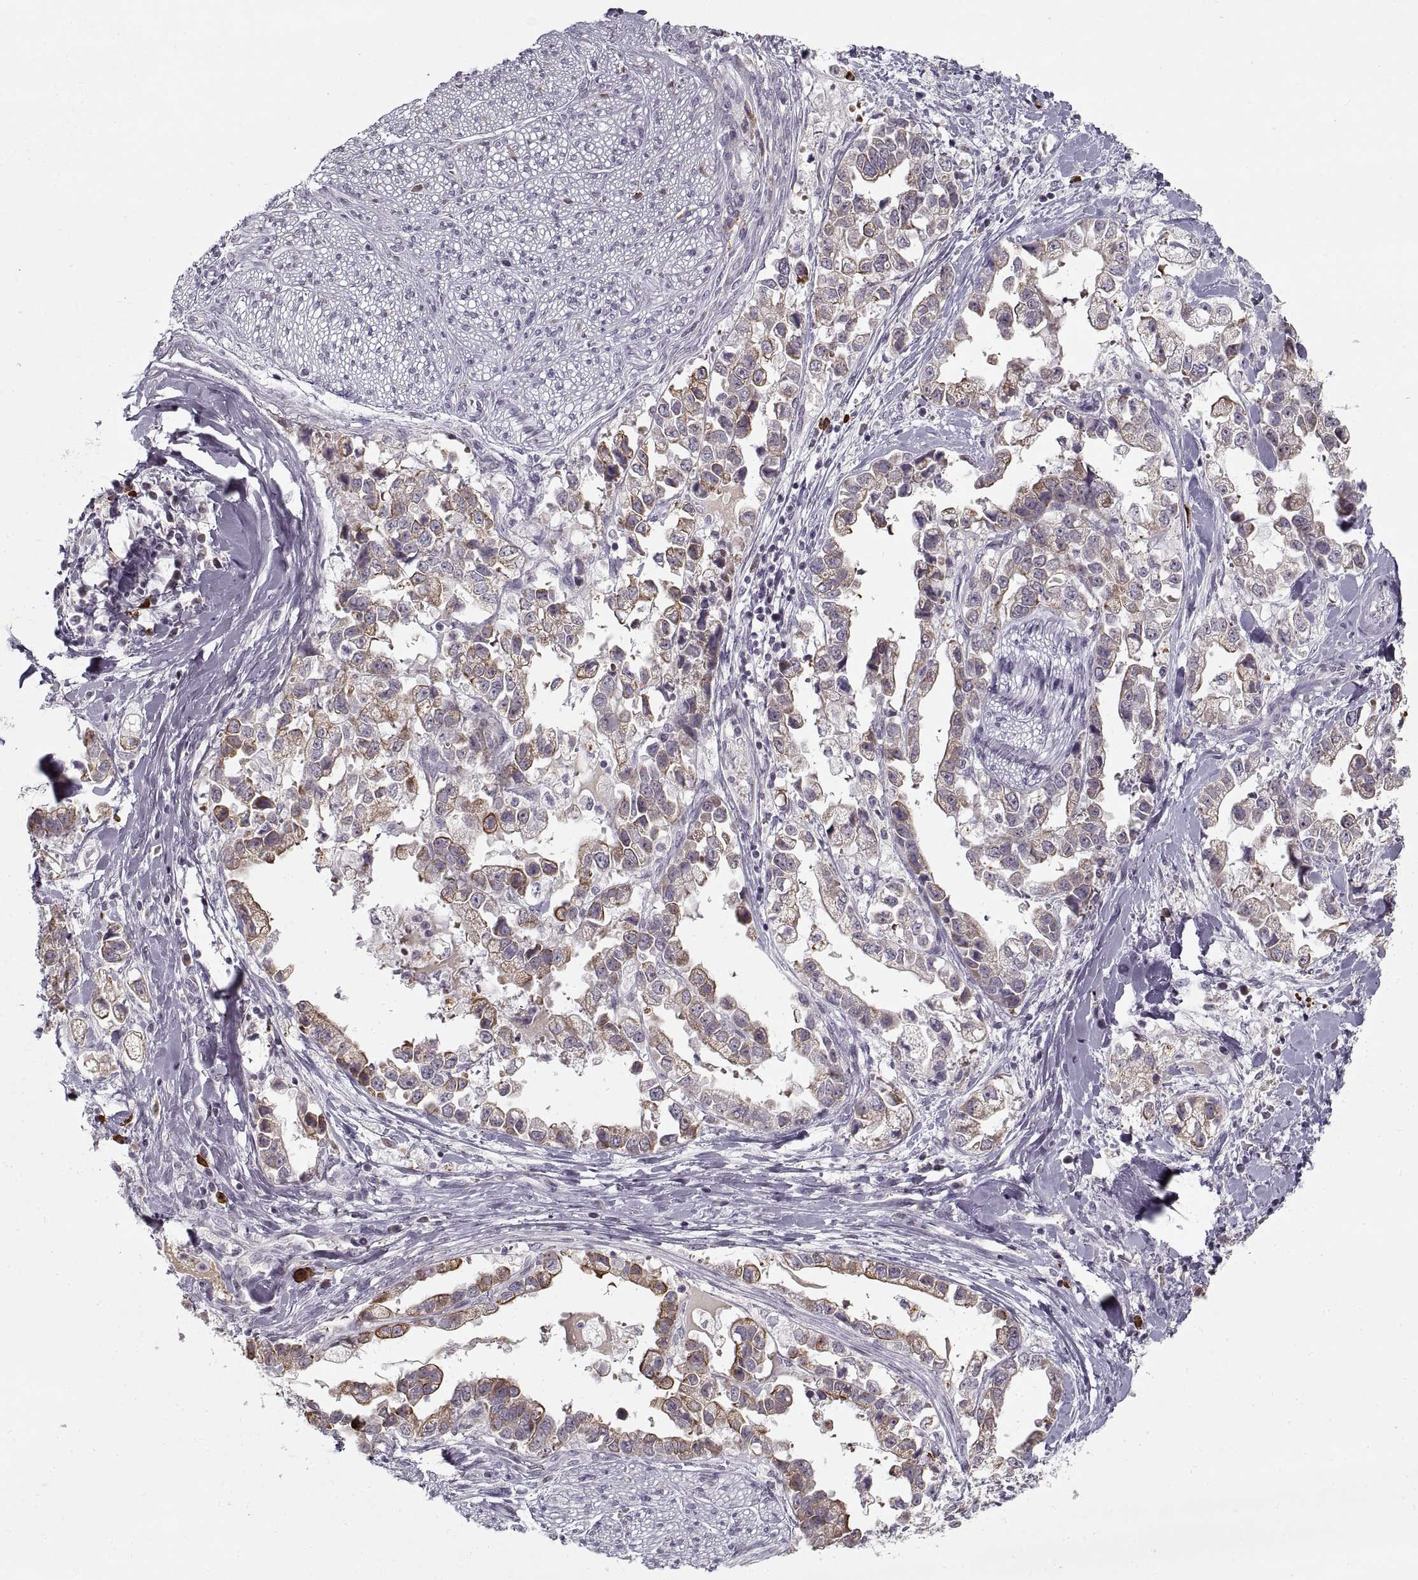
{"staining": {"intensity": "moderate", "quantity": "<25%", "location": "cytoplasmic/membranous"}, "tissue": "stomach cancer", "cell_type": "Tumor cells", "image_type": "cancer", "snomed": [{"axis": "morphology", "description": "Adenocarcinoma, NOS"}, {"axis": "topography", "description": "Stomach"}], "caption": "Immunohistochemistry (IHC) photomicrograph of stomach adenocarcinoma stained for a protein (brown), which exhibits low levels of moderate cytoplasmic/membranous positivity in about <25% of tumor cells.", "gene": "GAD2", "patient": {"sex": "male", "age": 59}}